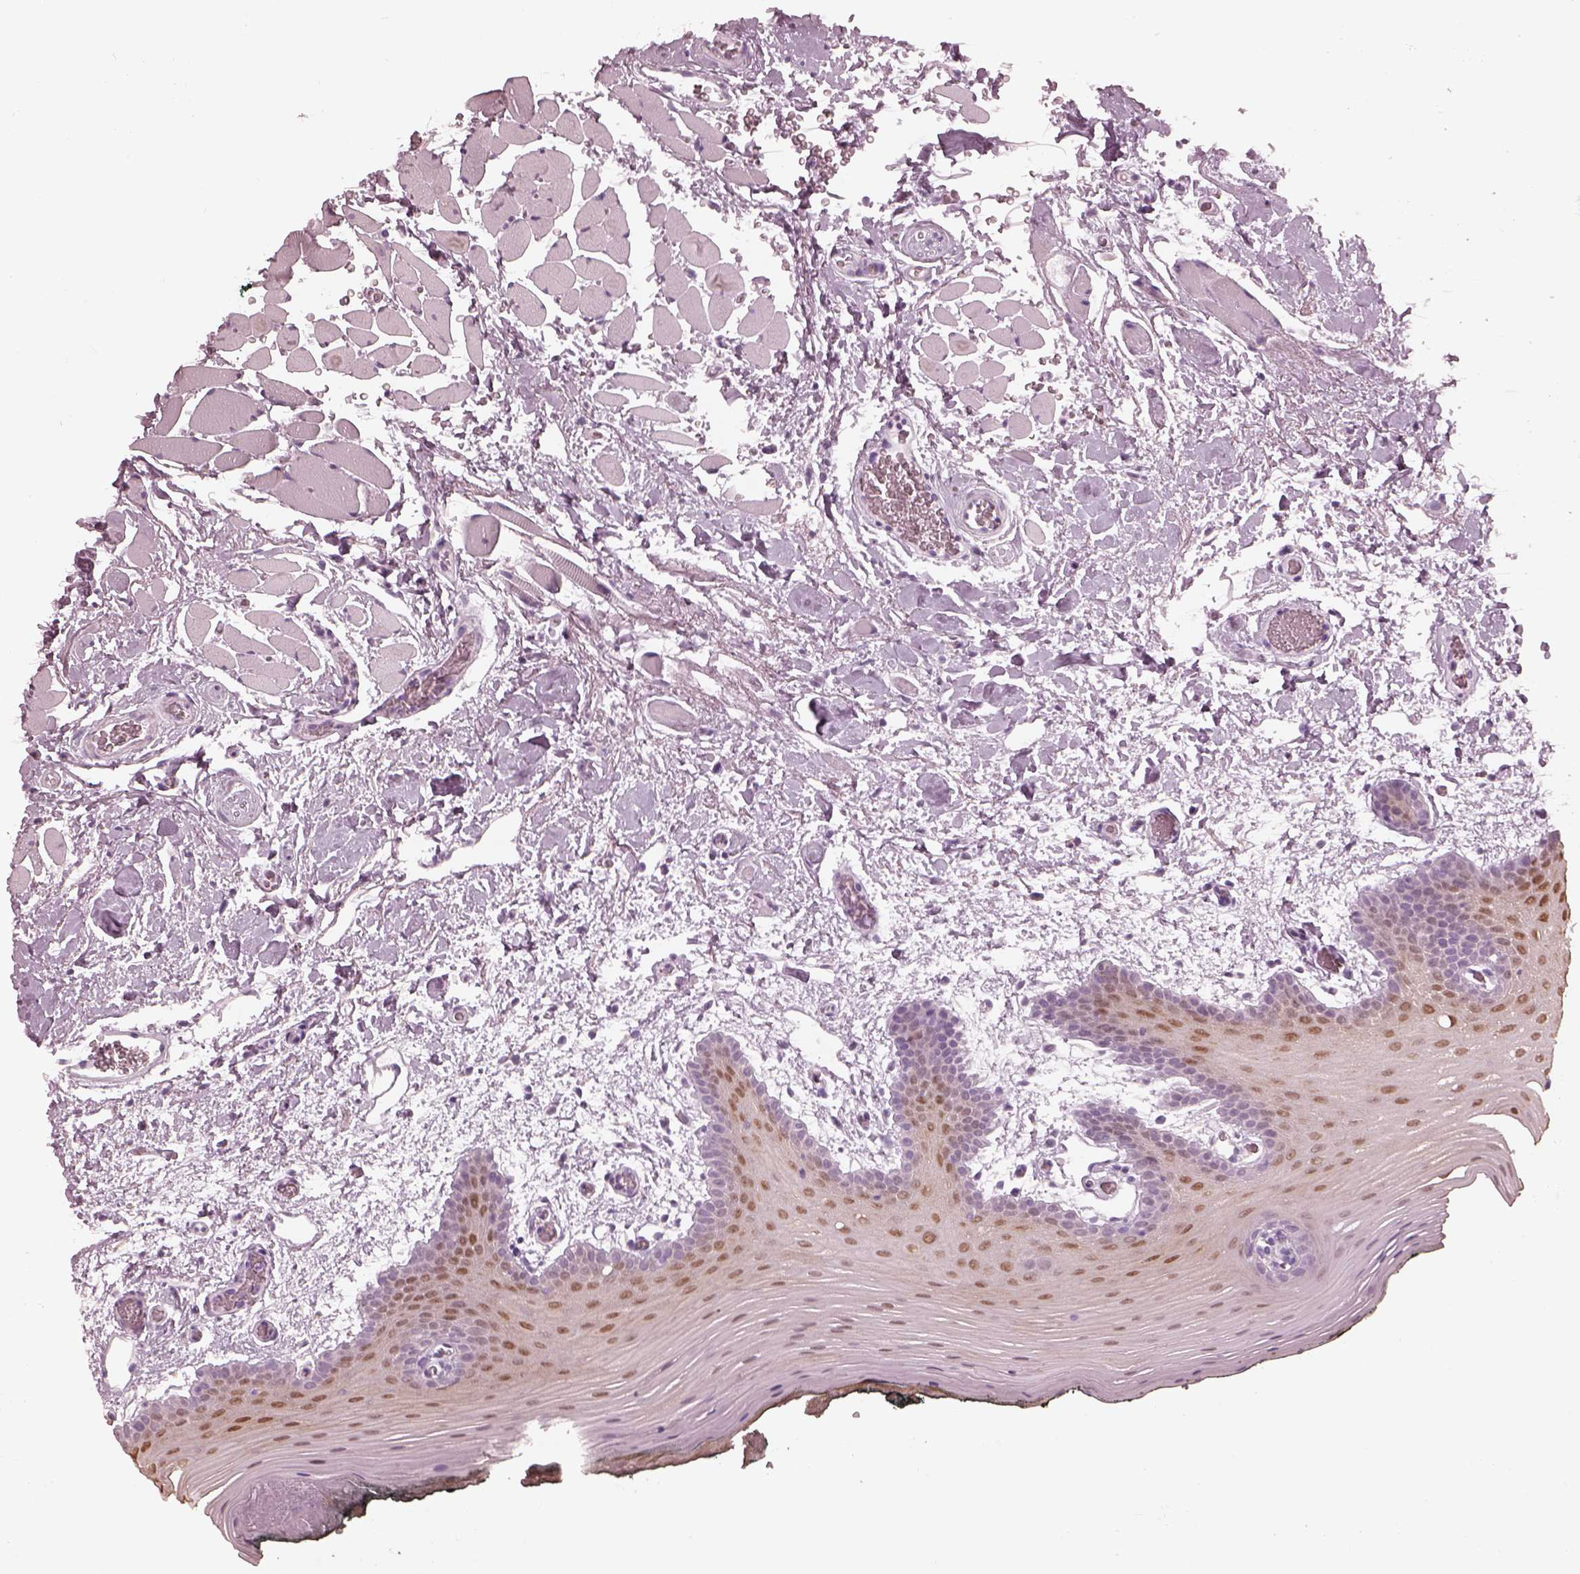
{"staining": {"intensity": "moderate", "quantity": "<25%", "location": "nuclear"}, "tissue": "oral mucosa", "cell_type": "Squamous epithelial cells", "image_type": "normal", "snomed": [{"axis": "morphology", "description": "Normal tissue, NOS"}, {"axis": "topography", "description": "Oral tissue"}, {"axis": "topography", "description": "Head-Neck"}], "caption": "Immunohistochemical staining of normal human oral mucosa shows low levels of moderate nuclear staining in approximately <25% of squamous epithelial cells. (Stains: DAB (3,3'-diaminobenzidine) in brown, nuclei in blue, Microscopy: brightfield microscopy at high magnification).", "gene": "C2orf81", "patient": {"sex": "male", "age": 65}}